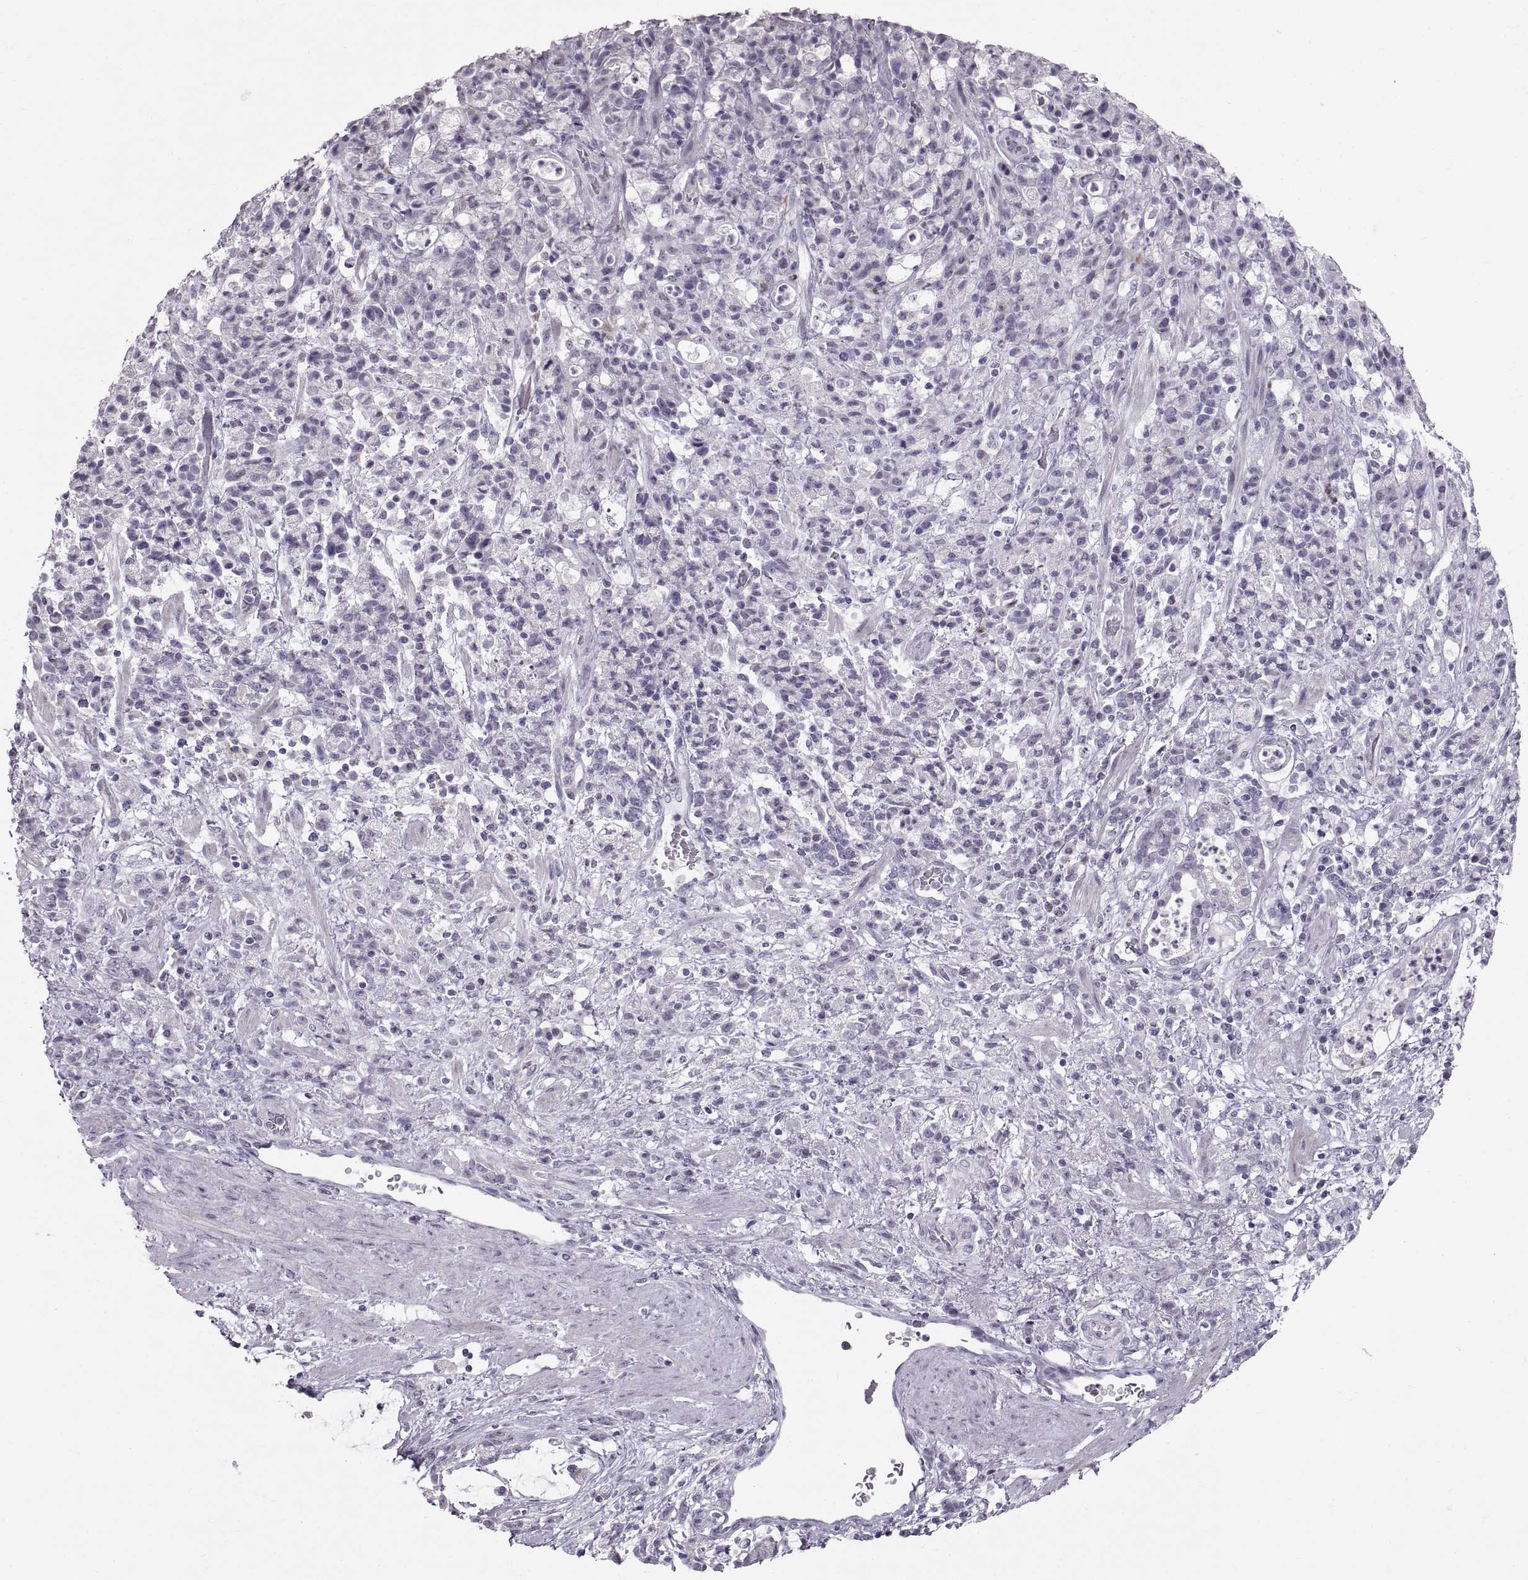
{"staining": {"intensity": "negative", "quantity": "none", "location": "none"}, "tissue": "stomach cancer", "cell_type": "Tumor cells", "image_type": "cancer", "snomed": [{"axis": "morphology", "description": "Adenocarcinoma, NOS"}, {"axis": "topography", "description": "Stomach"}], "caption": "This photomicrograph is of stomach cancer (adenocarcinoma) stained with IHC to label a protein in brown with the nuclei are counter-stained blue. There is no expression in tumor cells.", "gene": "SPACDR", "patient": {"sex": "female", "age": 60}}